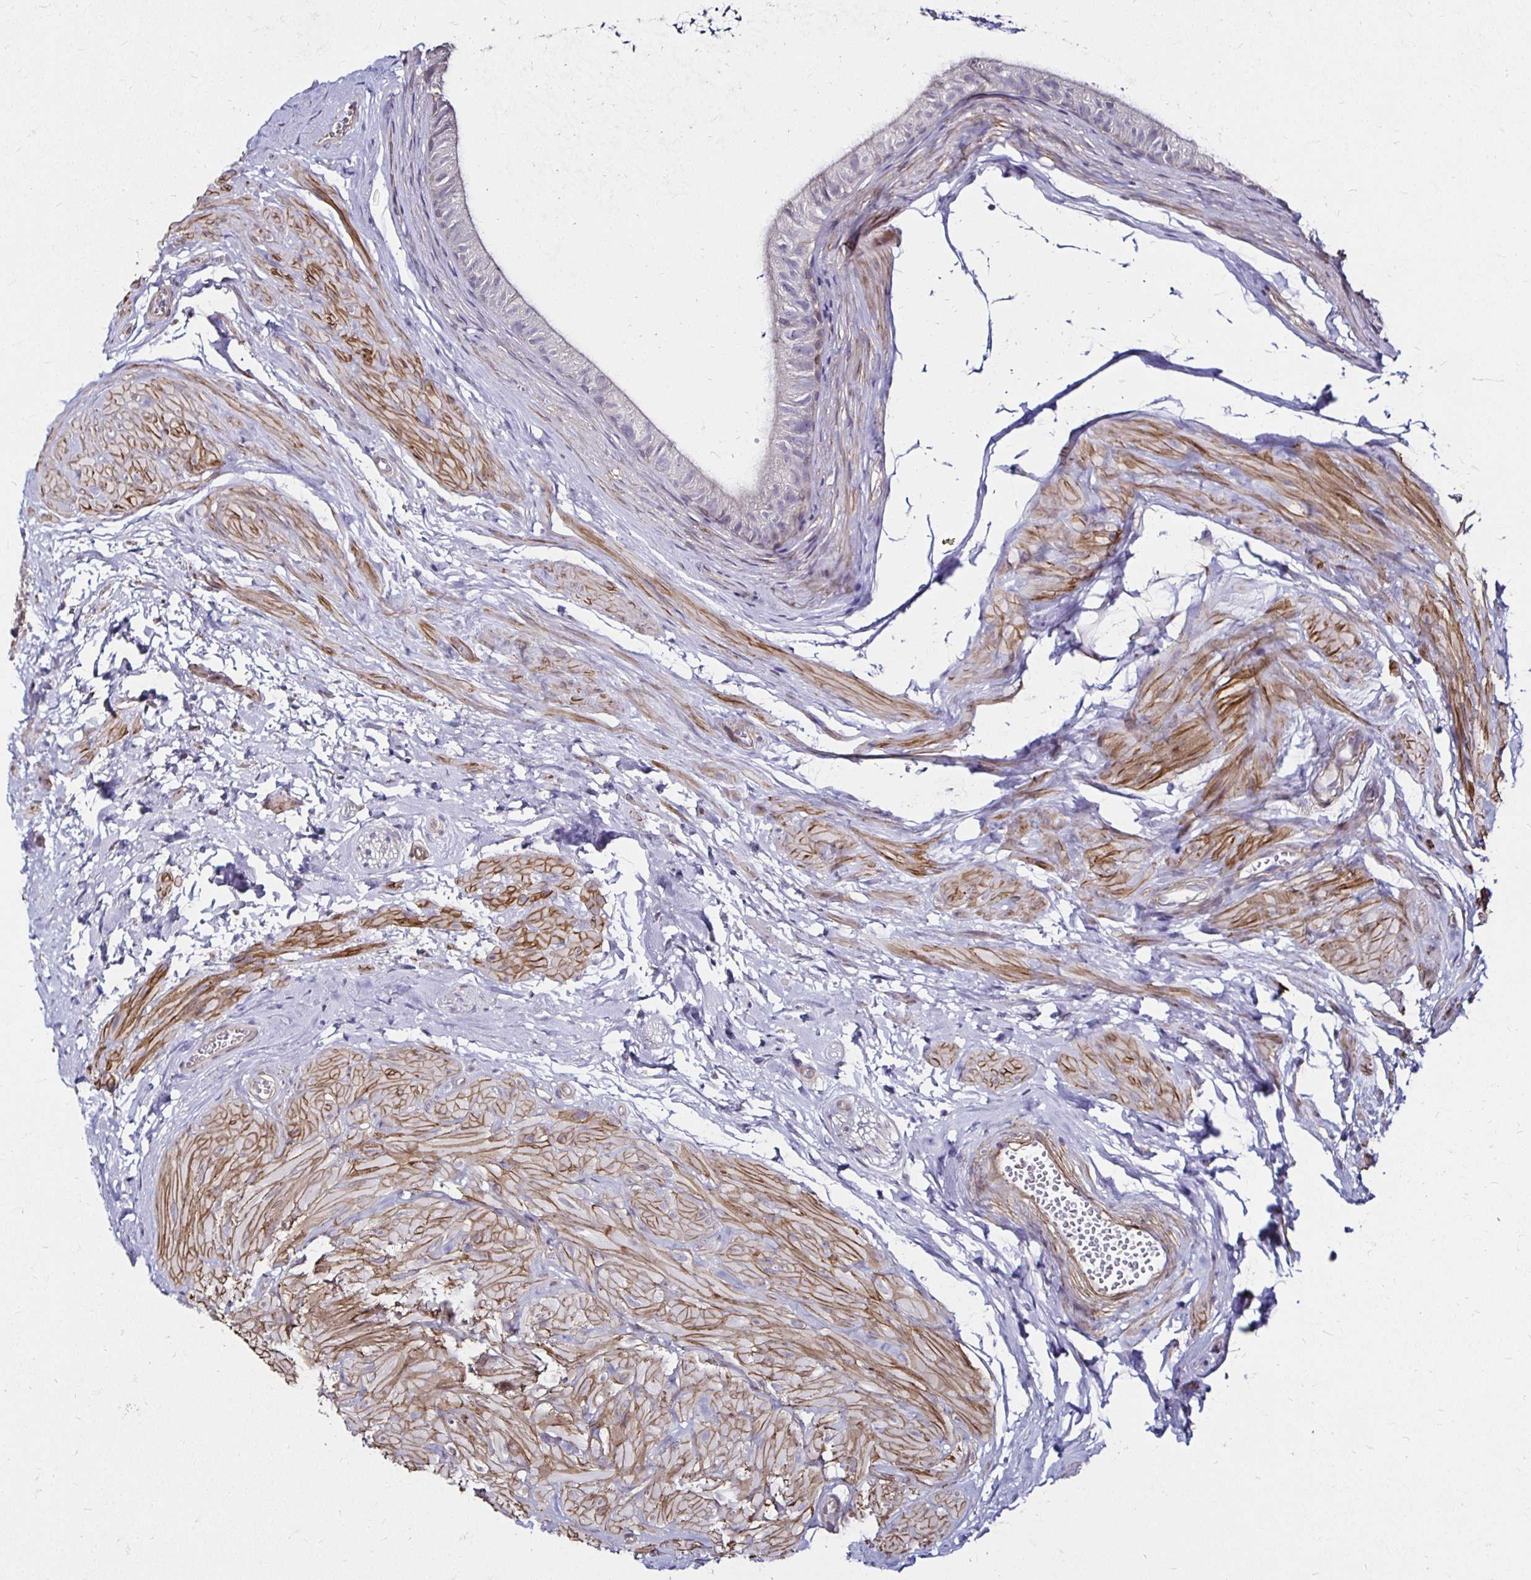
{"staining": {"intensity": "negative", "quantity": "none", "location": "none"}, "tissue": "epididymis", "cell_type": "Glandular cells", "image_type": "normal", "snomed": [{"axis": "morphology", "description": "Normal tissue, NOS"}, {"axis": "topography", "description": "Epididymis, spermatic cord, NOS"}, {"axis": "topography", "description": "Epididymis"}, {"axis": "topography", "description": "Peripheral nerve tissue"}], "caption": "An immunohistochemistry (IHC) micrograph of normal epididymis is shown. There is no staining in glandular cells of epididymis. (DAB (3,3'-diaminobenzidine) immunohistochemistry (IHC) with hematoxylin counter stain).", "gene": "ITGB1", "patient": {"sex": "male", "age": 29}}